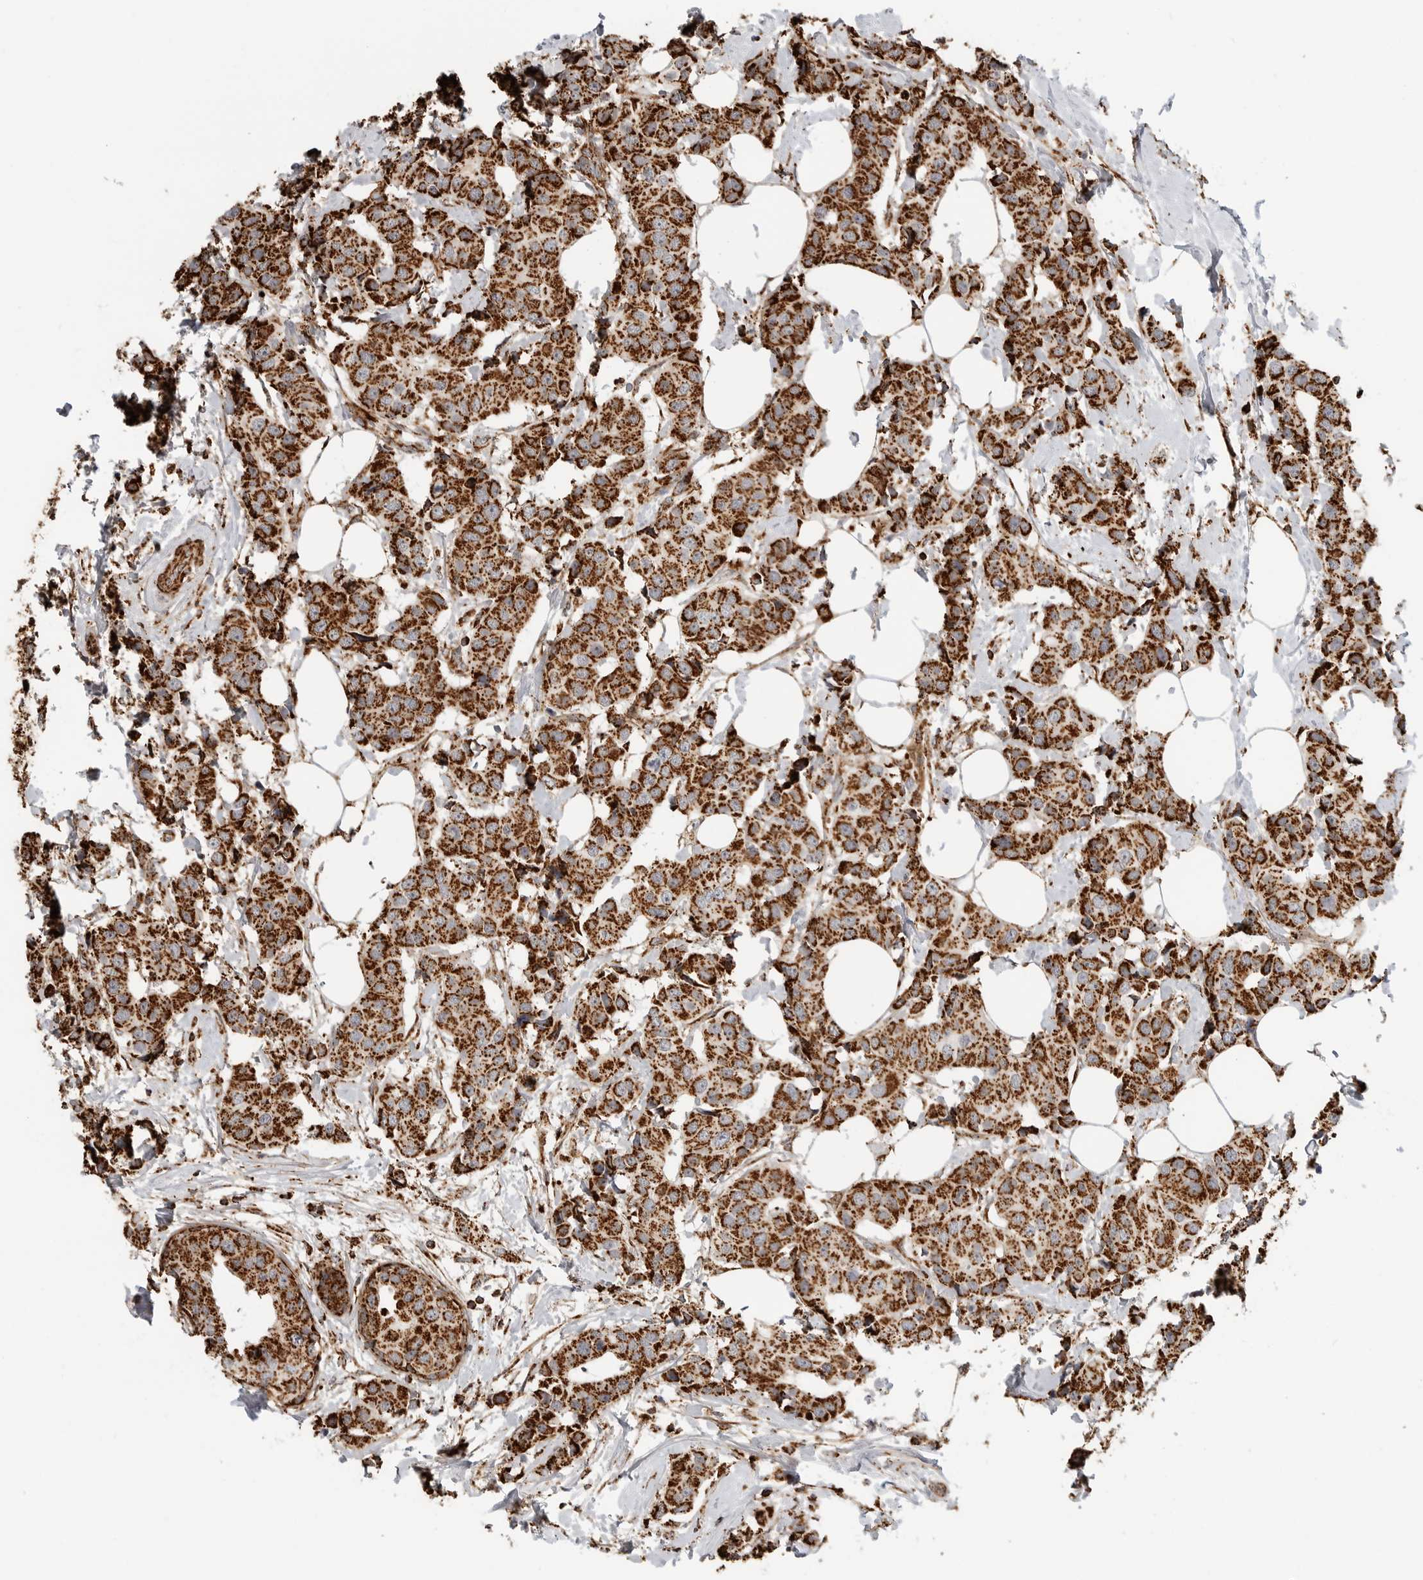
{"staining": {"intensity": "strong", "quantity": ">75%", "location": "cytoplasmic/membranous"}, "tissue": "breast cancer", "cell_type": "Tumor cells", "image_type": "cancer", "snomed": [{"axis": "morphology", "description": "Normal tissue, NOS"}, {"axis": "morphology", "description": "Duct carcinoma"}, {"axis": "topography", "description": "Breast"}], "caption": "Immunohistochemical staining of invasive ductal carcinoma (breast) reveals high levels of strong cytoplasmic/membranous protein positivity in approximately >75% of tumor cells.", "gene": "BMP2K", "patient": {"sex": "female", "age": 39}}